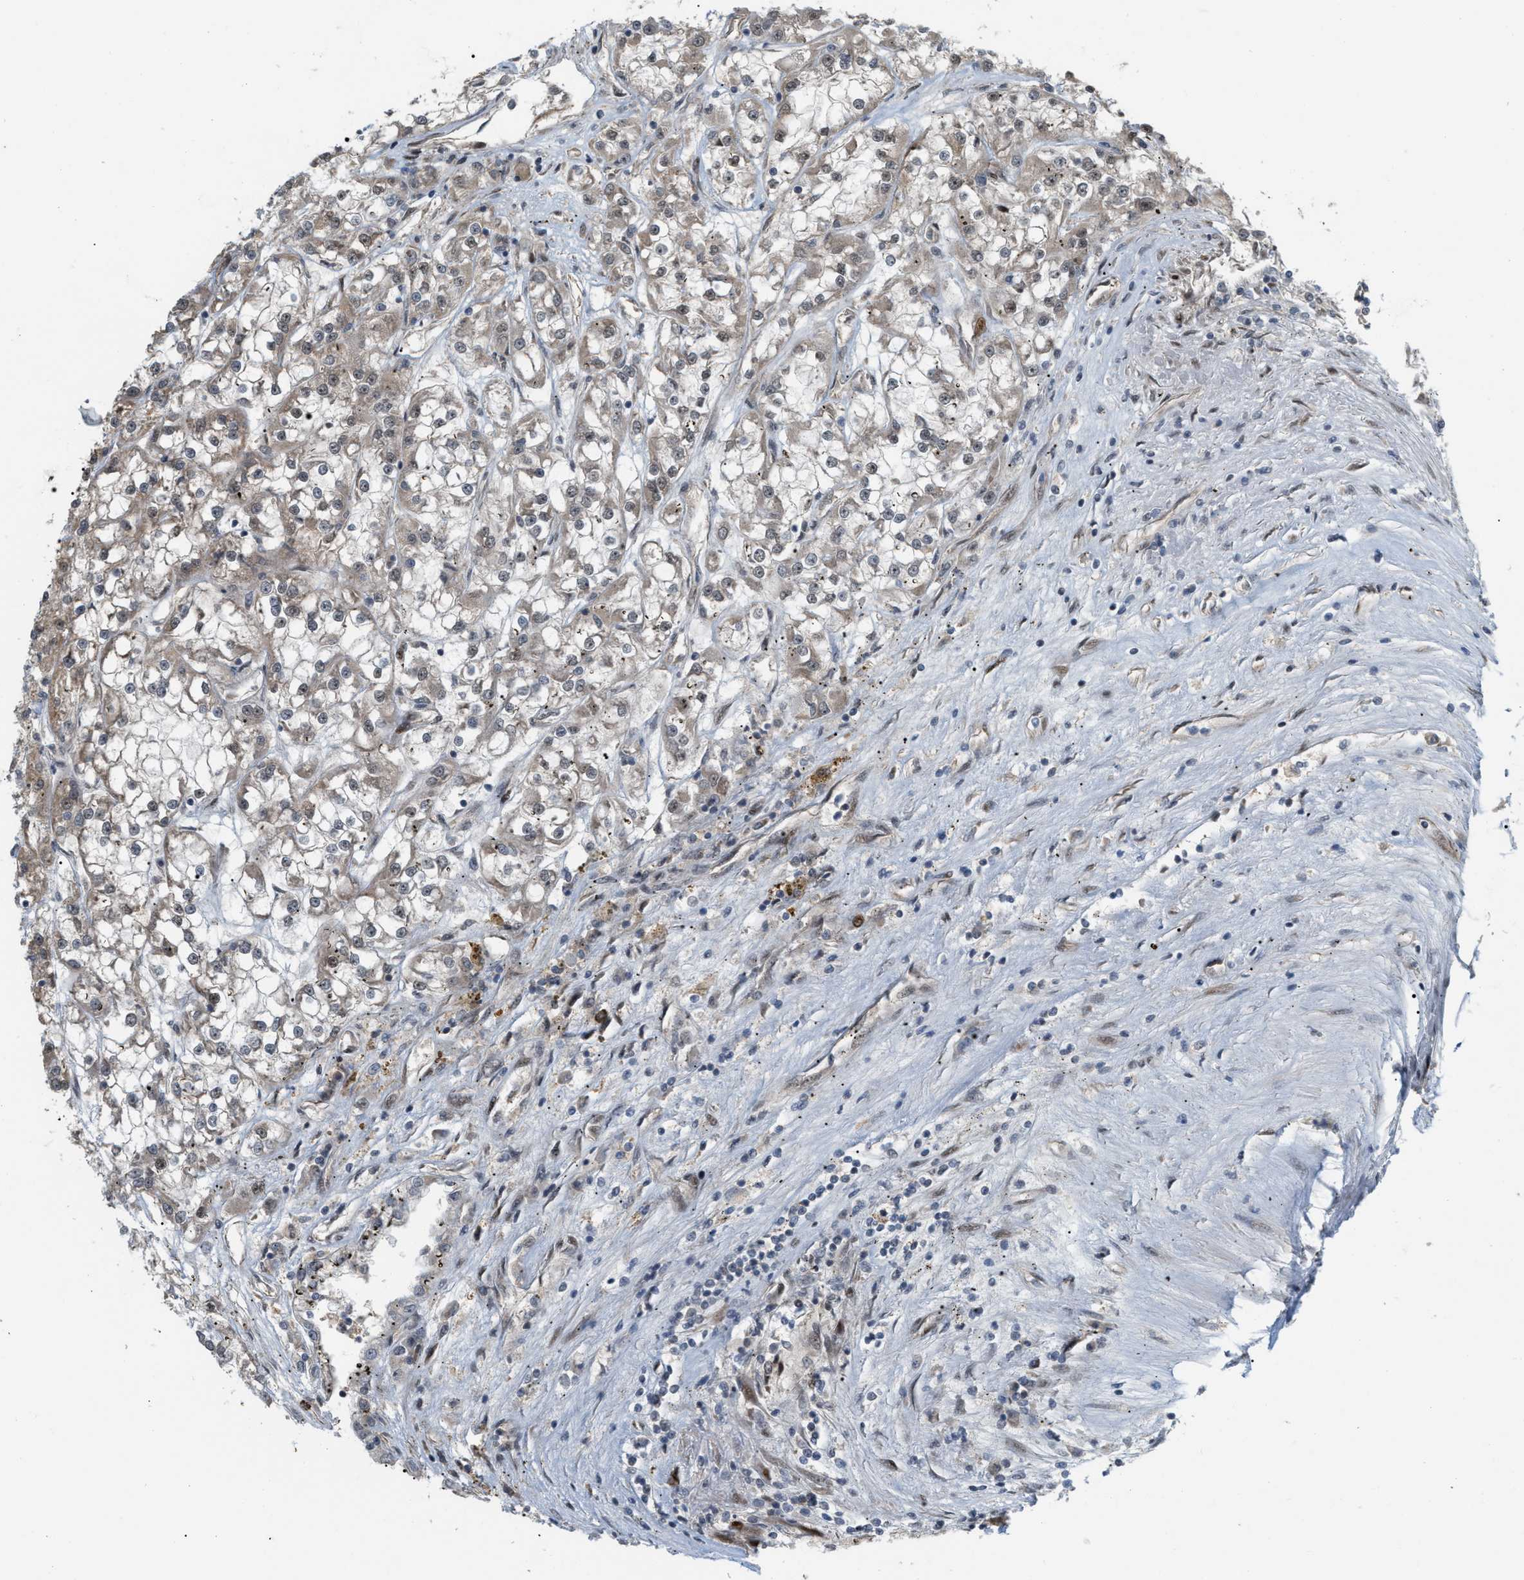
{"staining": {"intensity": "weak", "quantity": "<25%", "location": "cytoplasmic/membranous"}, "tissue": "renal cancer", "cell_type": "Tumor cells", "image_type": "cancer", "snomed": [{"axis": "morphology", "description": "Adenocarcinoma, NOS"}, {"axis": "topography", "description": "Kidney"}], "caption": "Human adenocarcinoma (renal) stained for a protein using immunohistochemistry (IHC) displays no positivity in tumor cells.", "gene": "RFFL", "patient": {"sex": "female", "age": 52}}